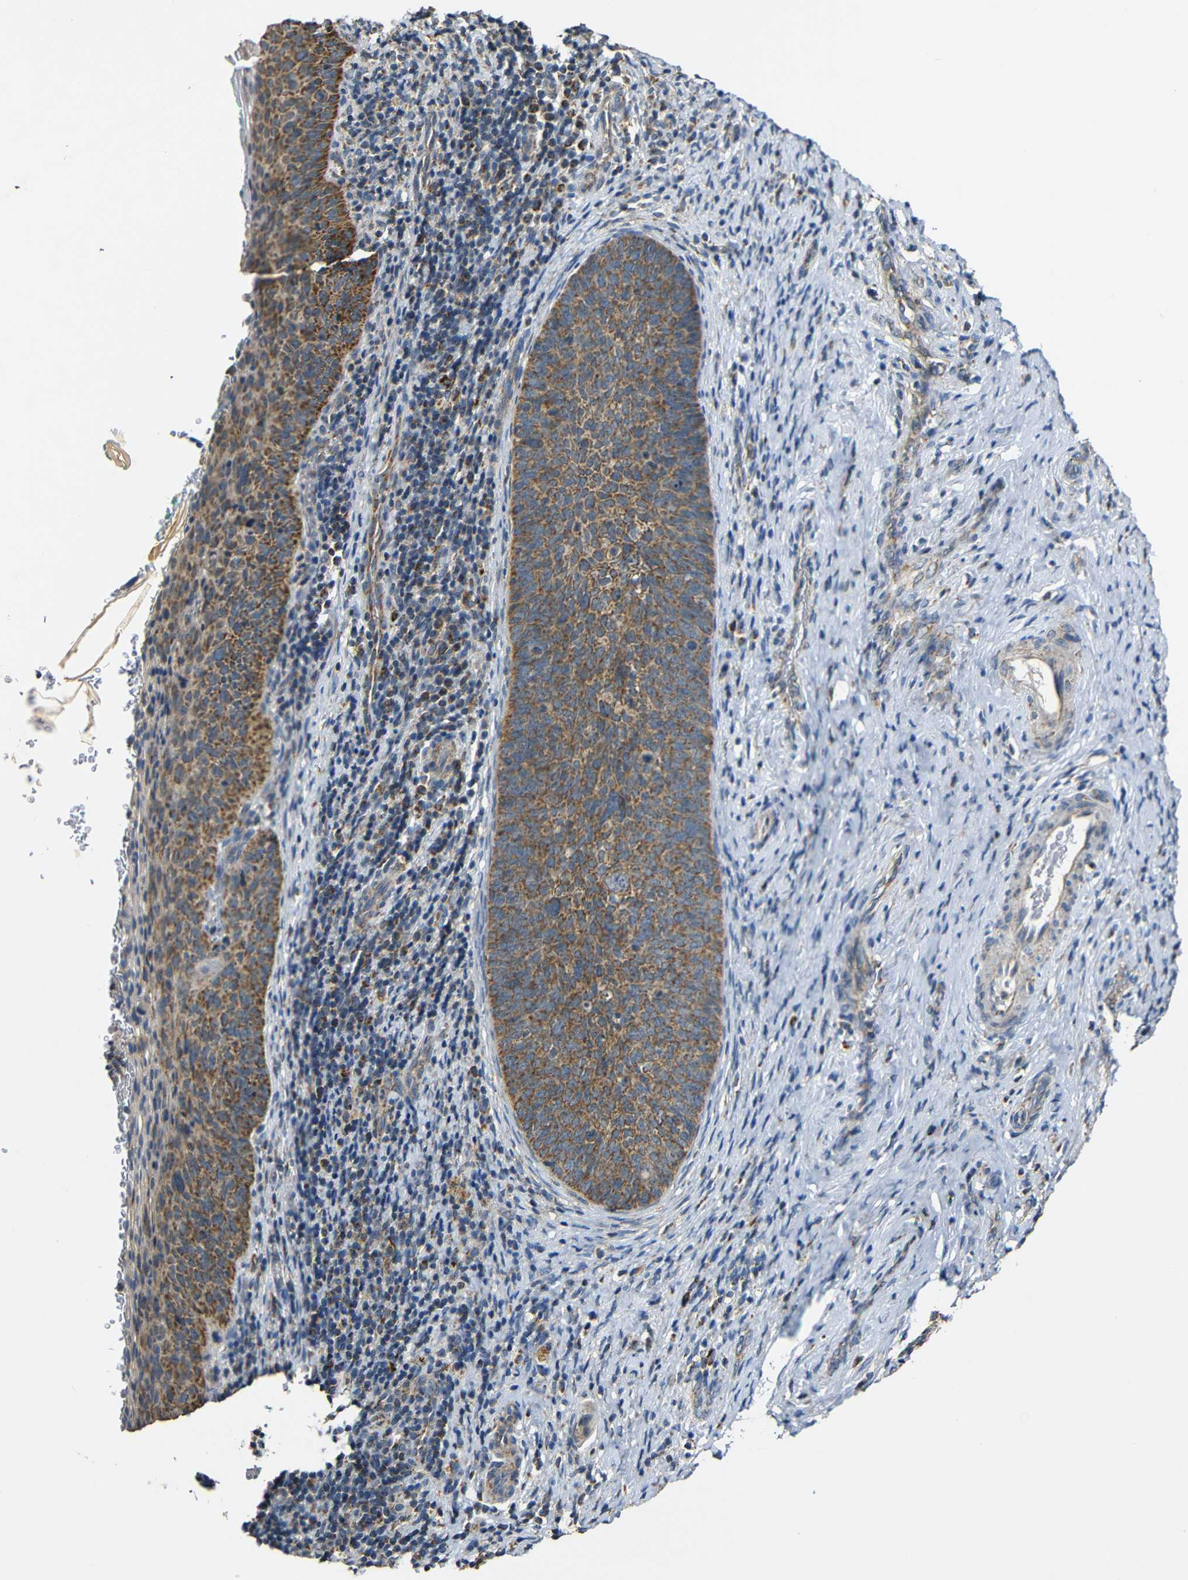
{"staining": {"intensity": "moderate", "quantity": ">75%", "location": "cytoplasmic/membranous"}, "tissue": "cervical cancer", "cell_type": "Tumor cells", "image_type": "cancer", "snomed": [{"axis": "morphology", "description": "Squamous cell carcinoma, NOS"}, {"axis": "topography", "description": "Cervix"}], "caption": "IHC of squamous cell carcinoma (cervical) demonstrates medium levels of moderate cytoplasmic/membranous expression in approximately >75% of tumor cells.", "gene": "NR3C2", "patient": {"sex": "female", "age": 33}}